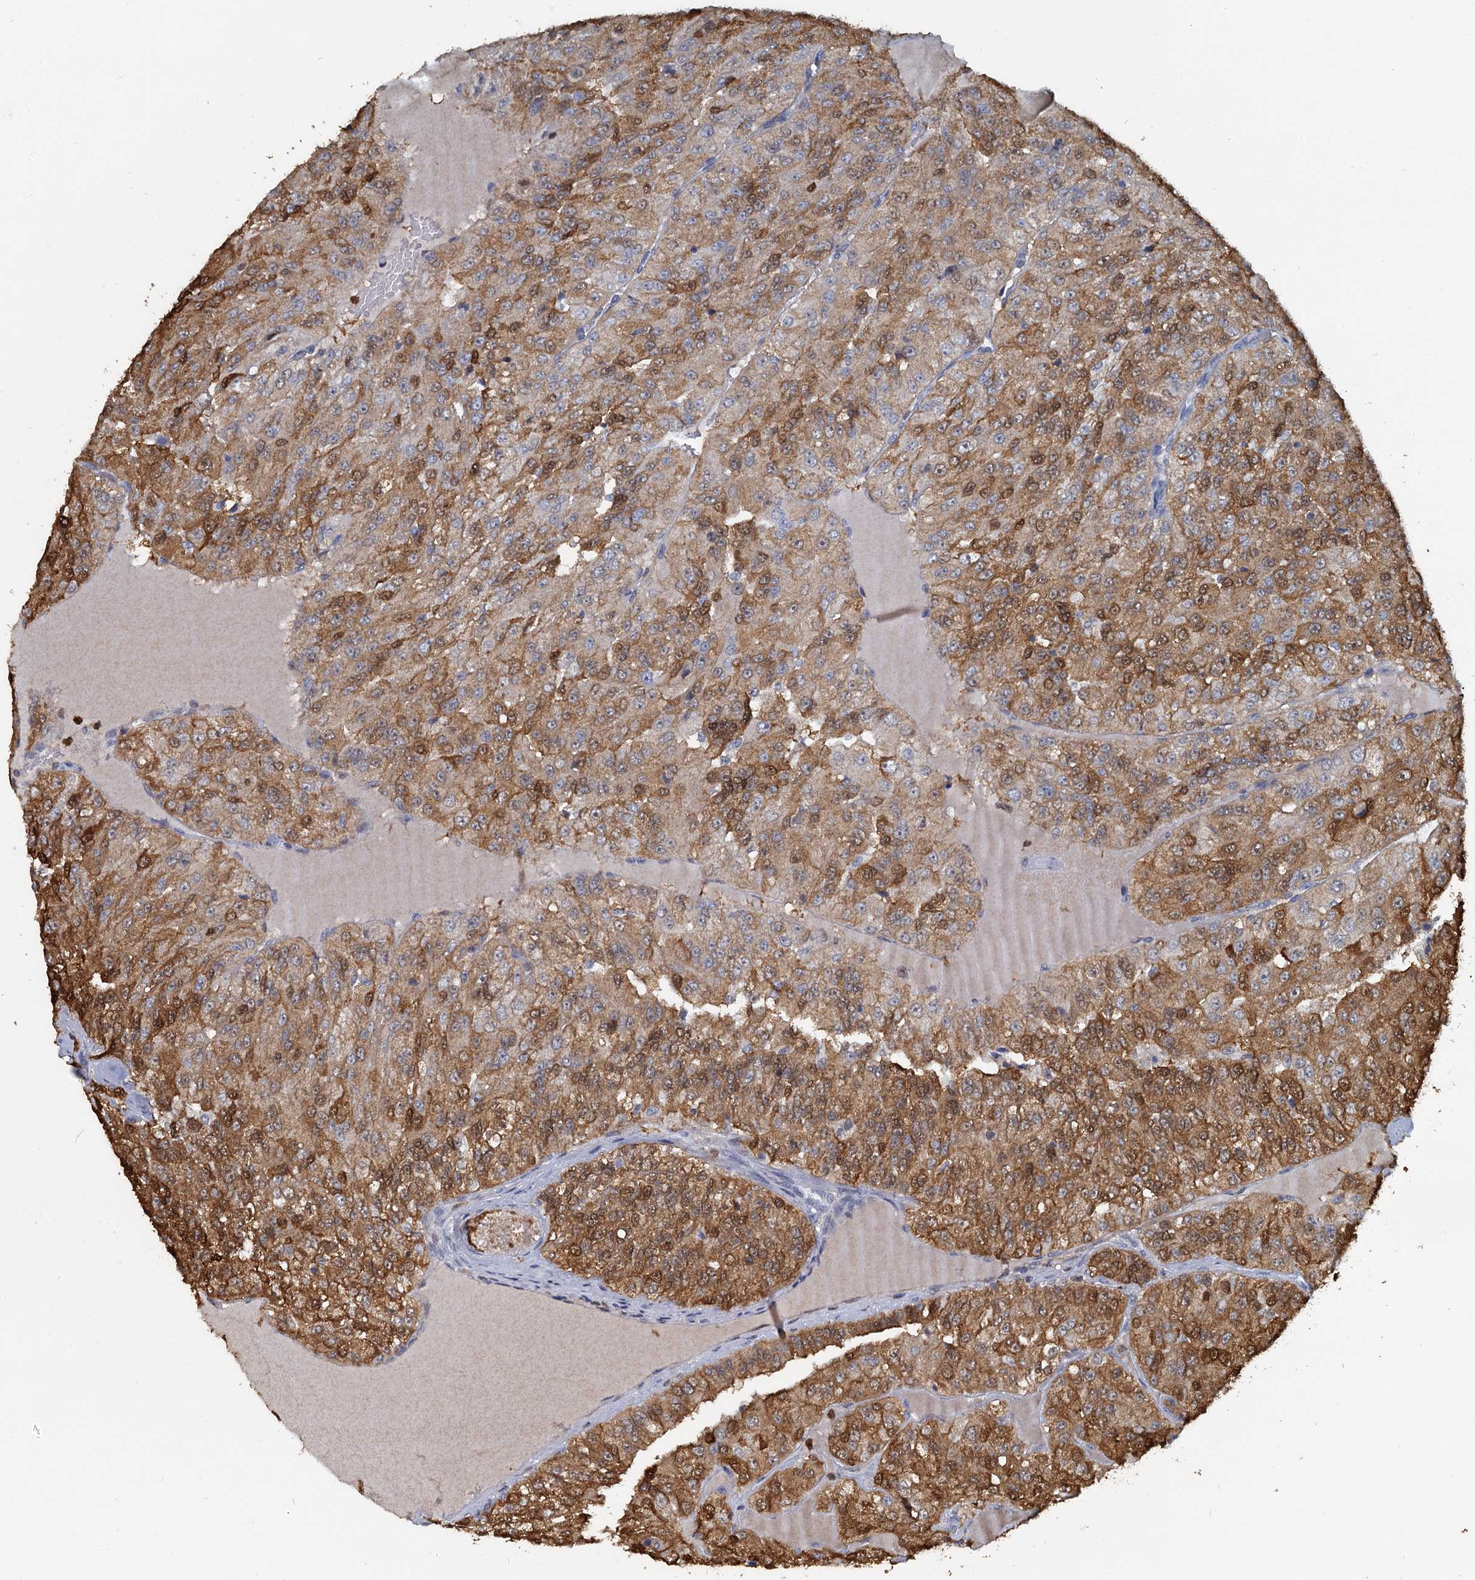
{"staining": {"intensity": "moderate", "quantity": ">75%", "location": "cytoplasmic/membranous,nuclear"}, "tissue": "renal cancer", "cell_type": "Tumor cells", "image_type": "cancer", "snomed": [{"axis": "morphology", "description": "Adenocarcinoma, NOS"}, {"axis": "topography", "description": "Kidney"}], "caption": "Immunohistochemical staining of renal adenocarcinoma exhibits moderate cytoplasmic/membranous and nuclear protein expression in approximately >75% of tumor cells.", "gene": "S100A6", "patient": {"sex": "female", "age": 63}}